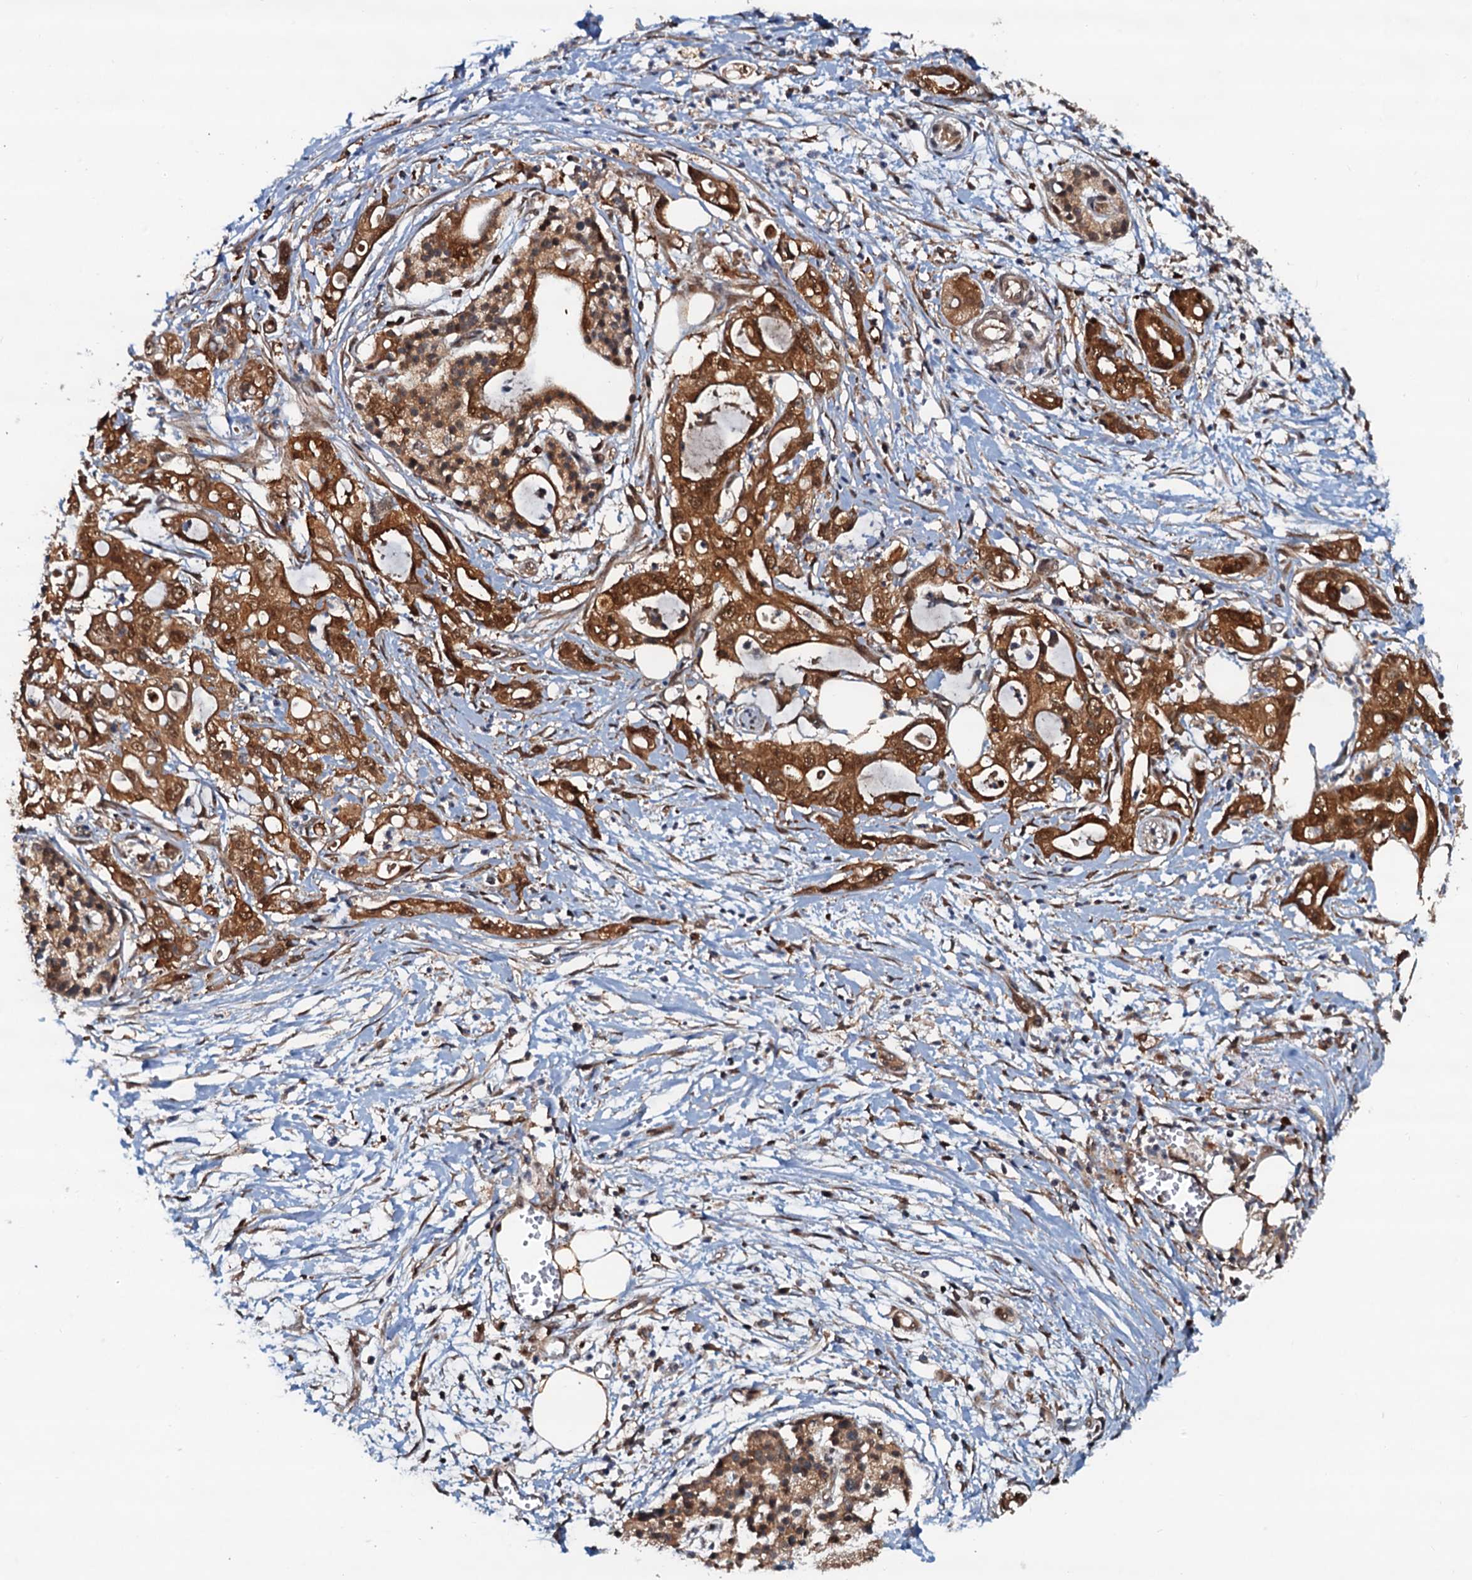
{"staining": {"intensity": "strong", "quantity": ">75%", "location": "cytoplasmic/membranous,nuclear"}, "tissue": "pancreatic cancer", "cell_type": "Tumor cells", "image_type": "cancer", "snomed": [{"axis": "morphology", "description": "Adenocarcinoma, NOS"}, {"axis": "topography", "description": "Pancreas"}], "caption": "Immunohistochemistry (IHC) image of human adenocarcinoma (pancreatic) stained for a protein (brown), which exhibits high levels of strong cytoplasmic/membranous and nuclear staining in approximately >75% of tumor cells.", "gene": "AAGAB", "patient": {"sex": "male", "age": 68}}